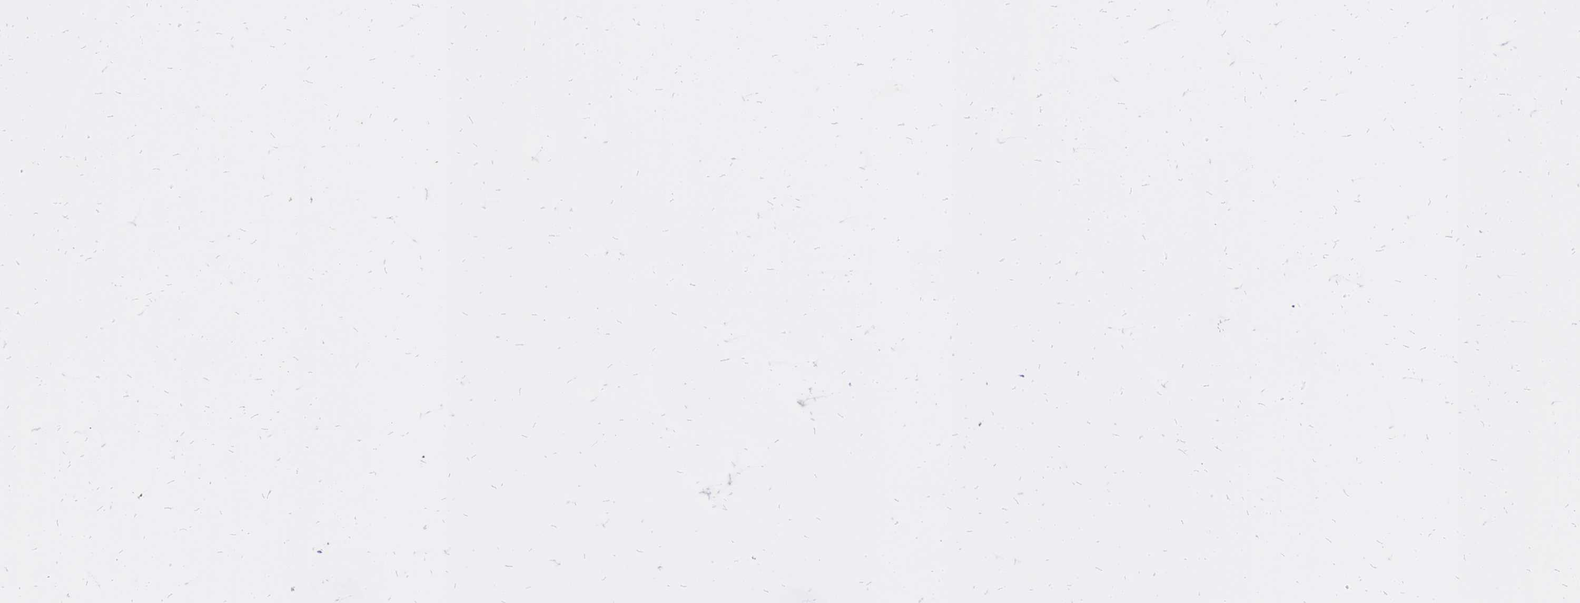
{"staining": {"intensity": "moderate", "quantity": ">75%", "location": "cytoplasmic/membranous"}, "tissue": "cervical cancer", "cell_type": "Tumor cells", "image_type": "cancer", "snomed": [{"axis": "morphology", "description": "Squamous cell carcinoma, NOS"}, {"axis": "topography", "description": "Cervix"}], "caption": "Tumor cells demonstrate medium levels of moderate cytoplasmic/membranous positivity in approximately >75% of cells in cervical cancer (squamous cell carcinoma).", "gene": "VMO1", "patient": {"sex": "female", "age": 50}}